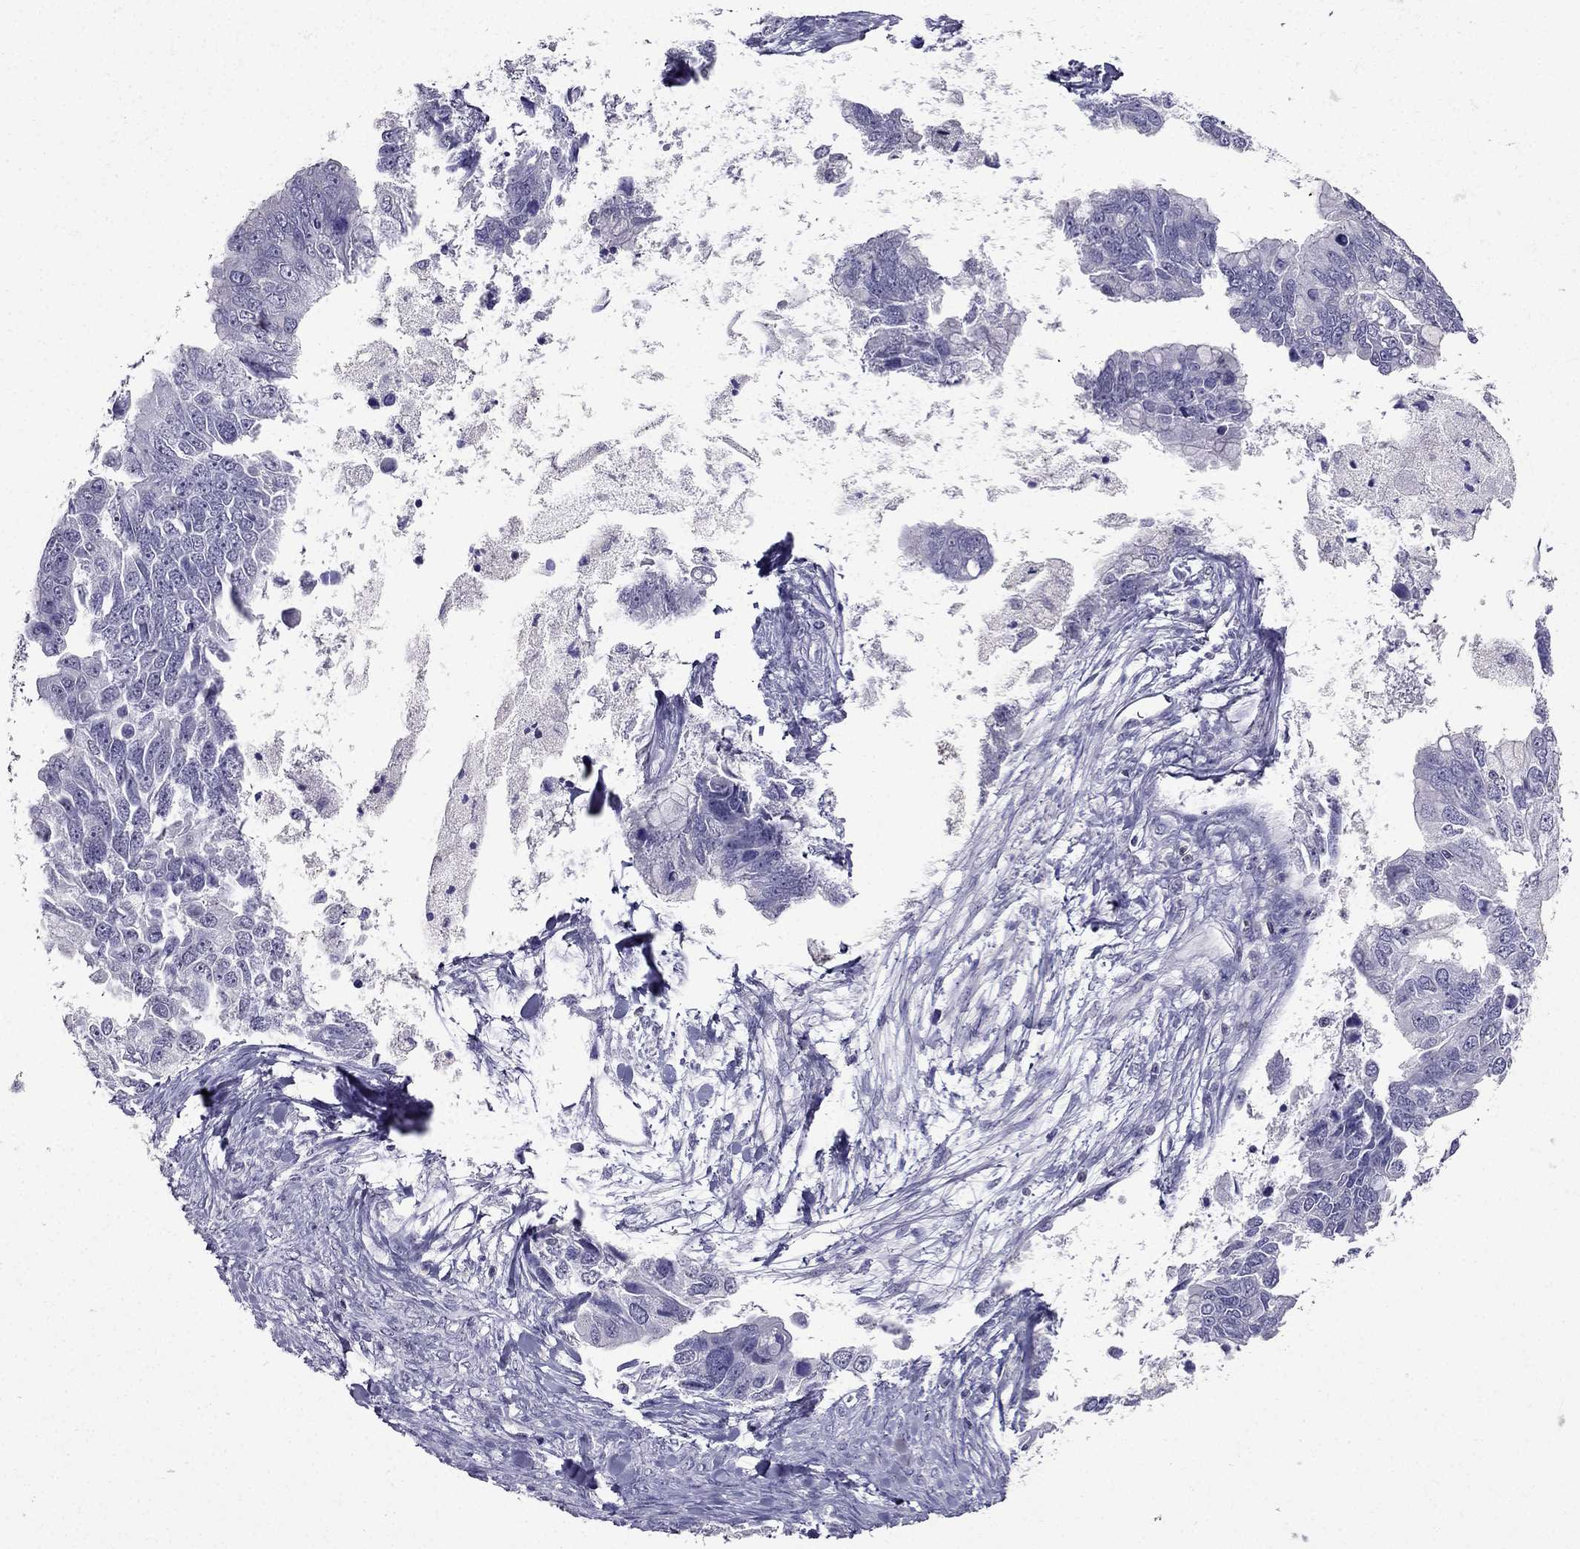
{"staining": {"intensity": "negative", "quantity": "none", "location": "none"}, "tissue": "ovarian cancer", "cell_type": "Tumor cells", "image_type": "cancer", "snomed": [{"axis": "morphology", "description": "Cystadenocarcinoma, mucinous, NOS"}, {"axis": "topography", "description": "Ovary"}], "caption": "This image is of ovarian mucinous cystadenocarcinoma stained with immunohistochemistry to label a protein in brown with the nuclei are counter-stained blue. There is no staining in tumor cells.", "gene": "AAK1", "patient": {"sex": "female", "age": 76}}